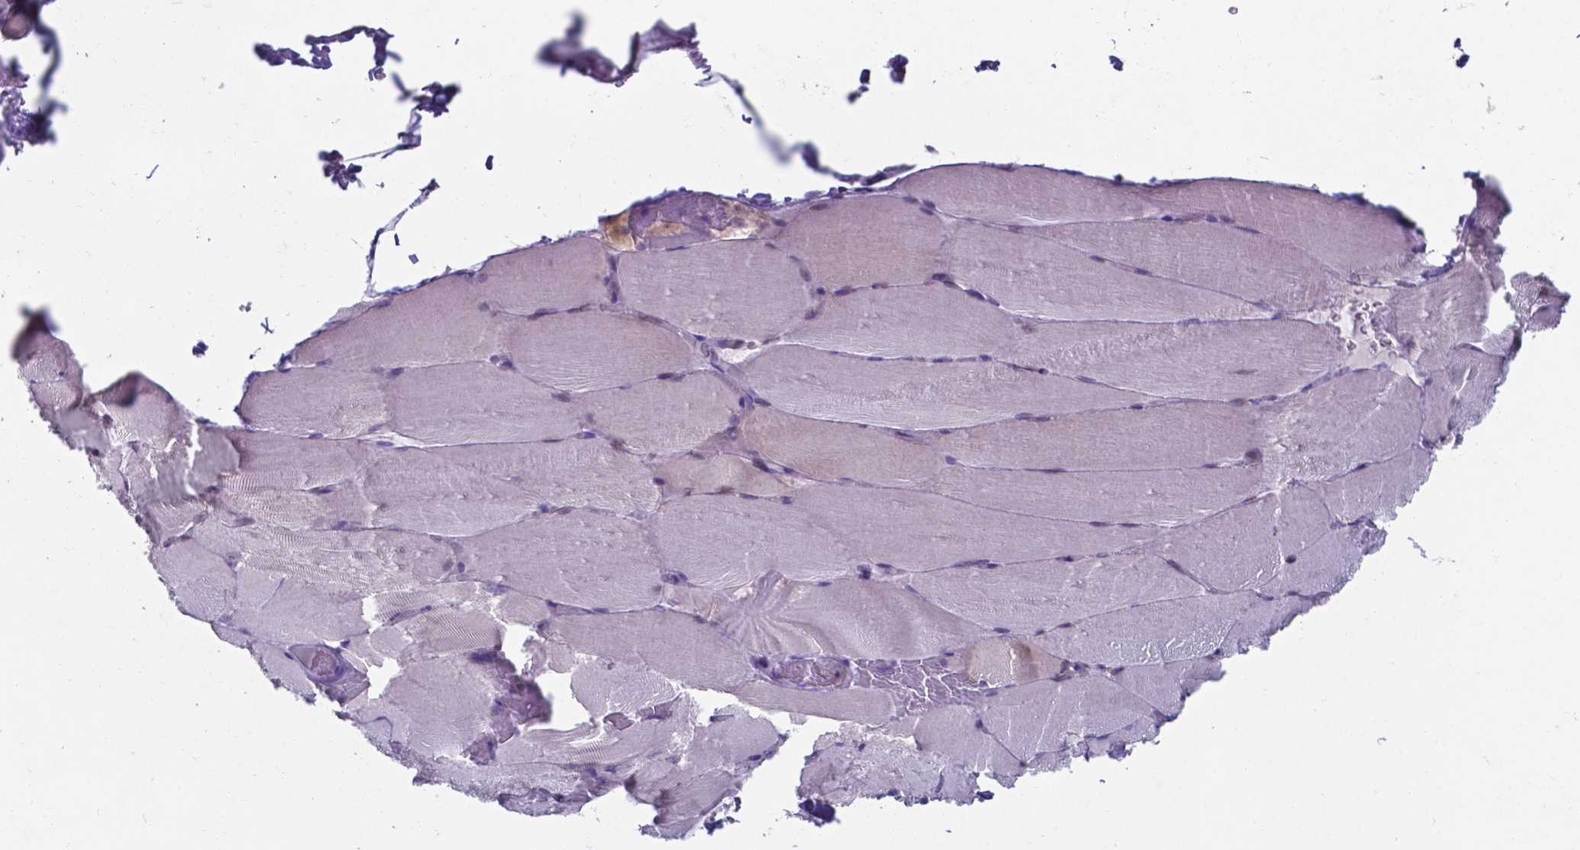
{"staining": {"intensity": "negative", "quantity": "none", "location": "none"}, "tissue": "skeletal muscle", "cell_type": "Myocytes", "image_type": "normal", "snomed": [{"axis": "morphology", "description": "Normal tissue, NOS"}, {"axis": "topography", "description": "Skeletal muscle"}], "caption": "DAB immunohistochemical staining of benign human skeletal muscle shows no significant positivity in myocytes.", "gene": "UBE2E2", "patient": {"sex": "female", "age": 37}}